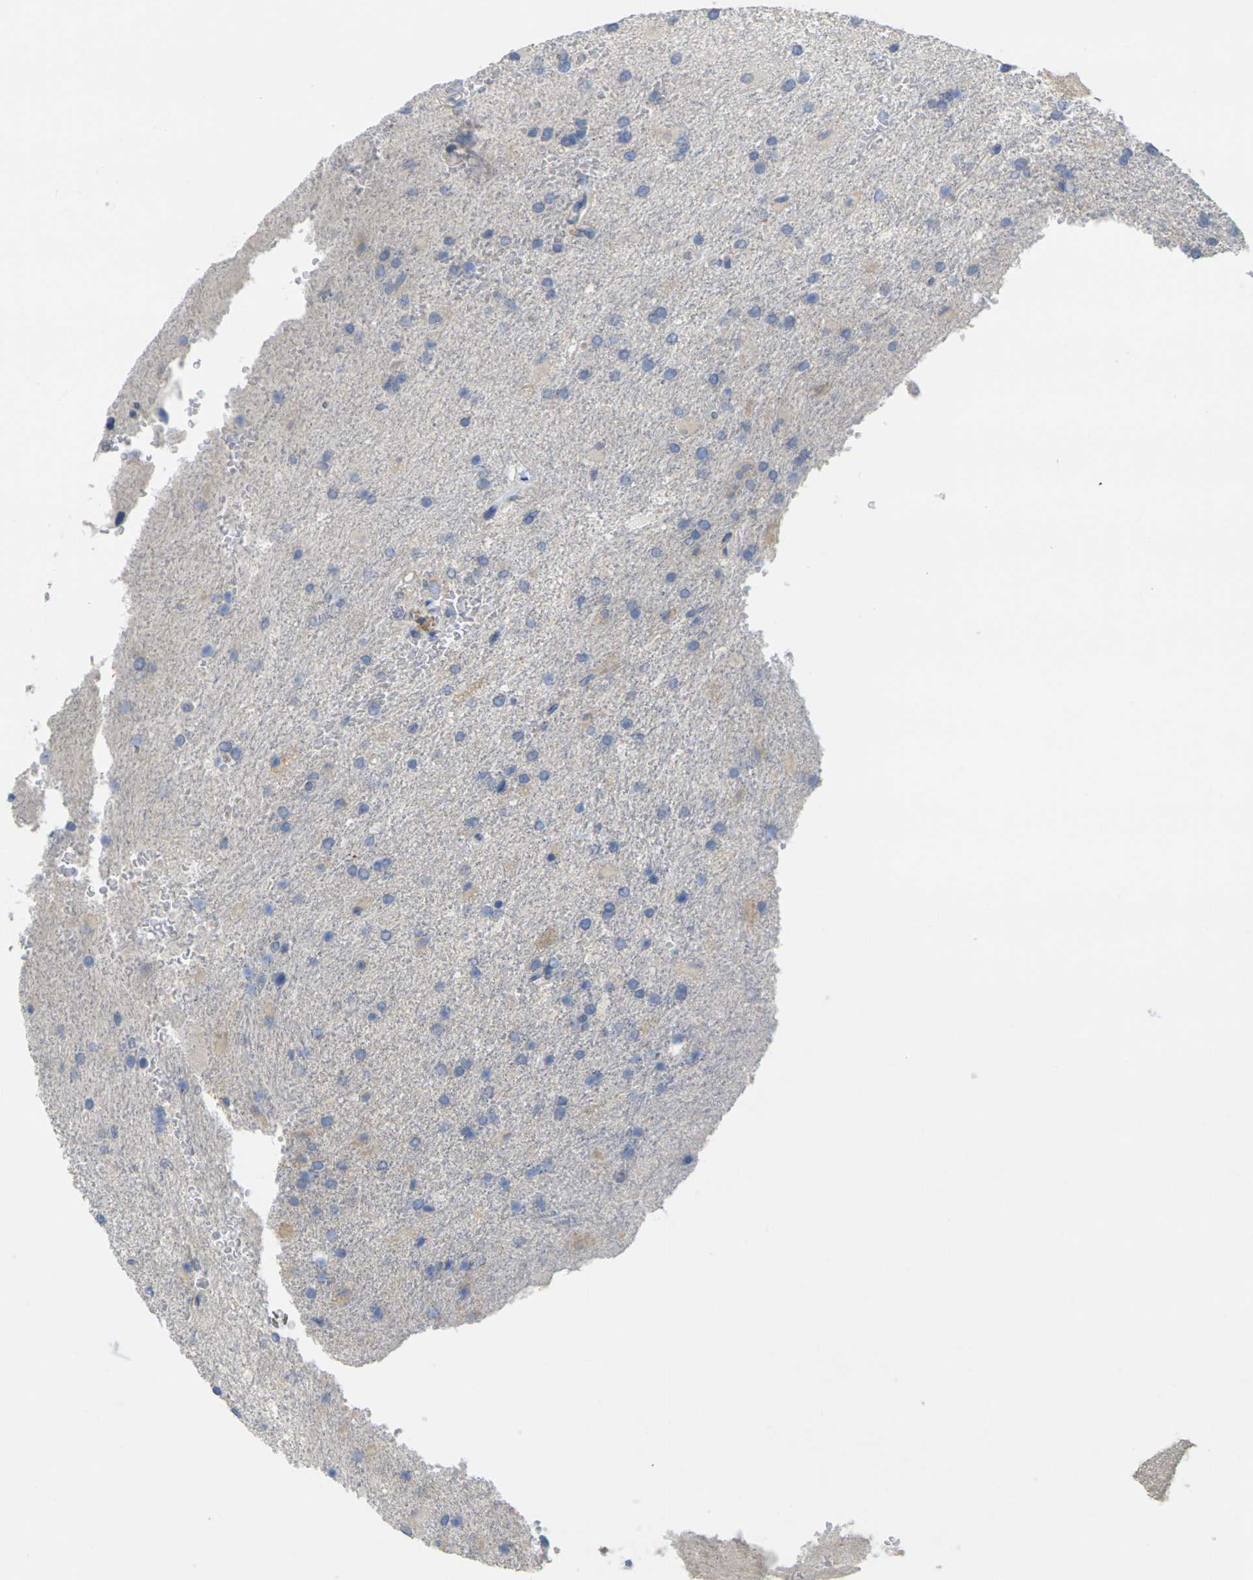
{"staining": {"intensity": "weak", "quantity": "<25%", "location": "cytoplasmic/membranous"}, "tissue": "glioma", "cell_type": "Tumor cells", "image_type": "cancer", "snomed": [{"axis": "morphology", "description": "Glioma, malignant, High grade"}, {"axis": "topography", "description": "Brain"}], "caption": "Malignant high-grade glioma stained for a protein using immunohistochemistry (IHC) demonstrates no staining tumor cells.", "gene": "TNNI3", "patient": {"sex": "male", "age": 71}}